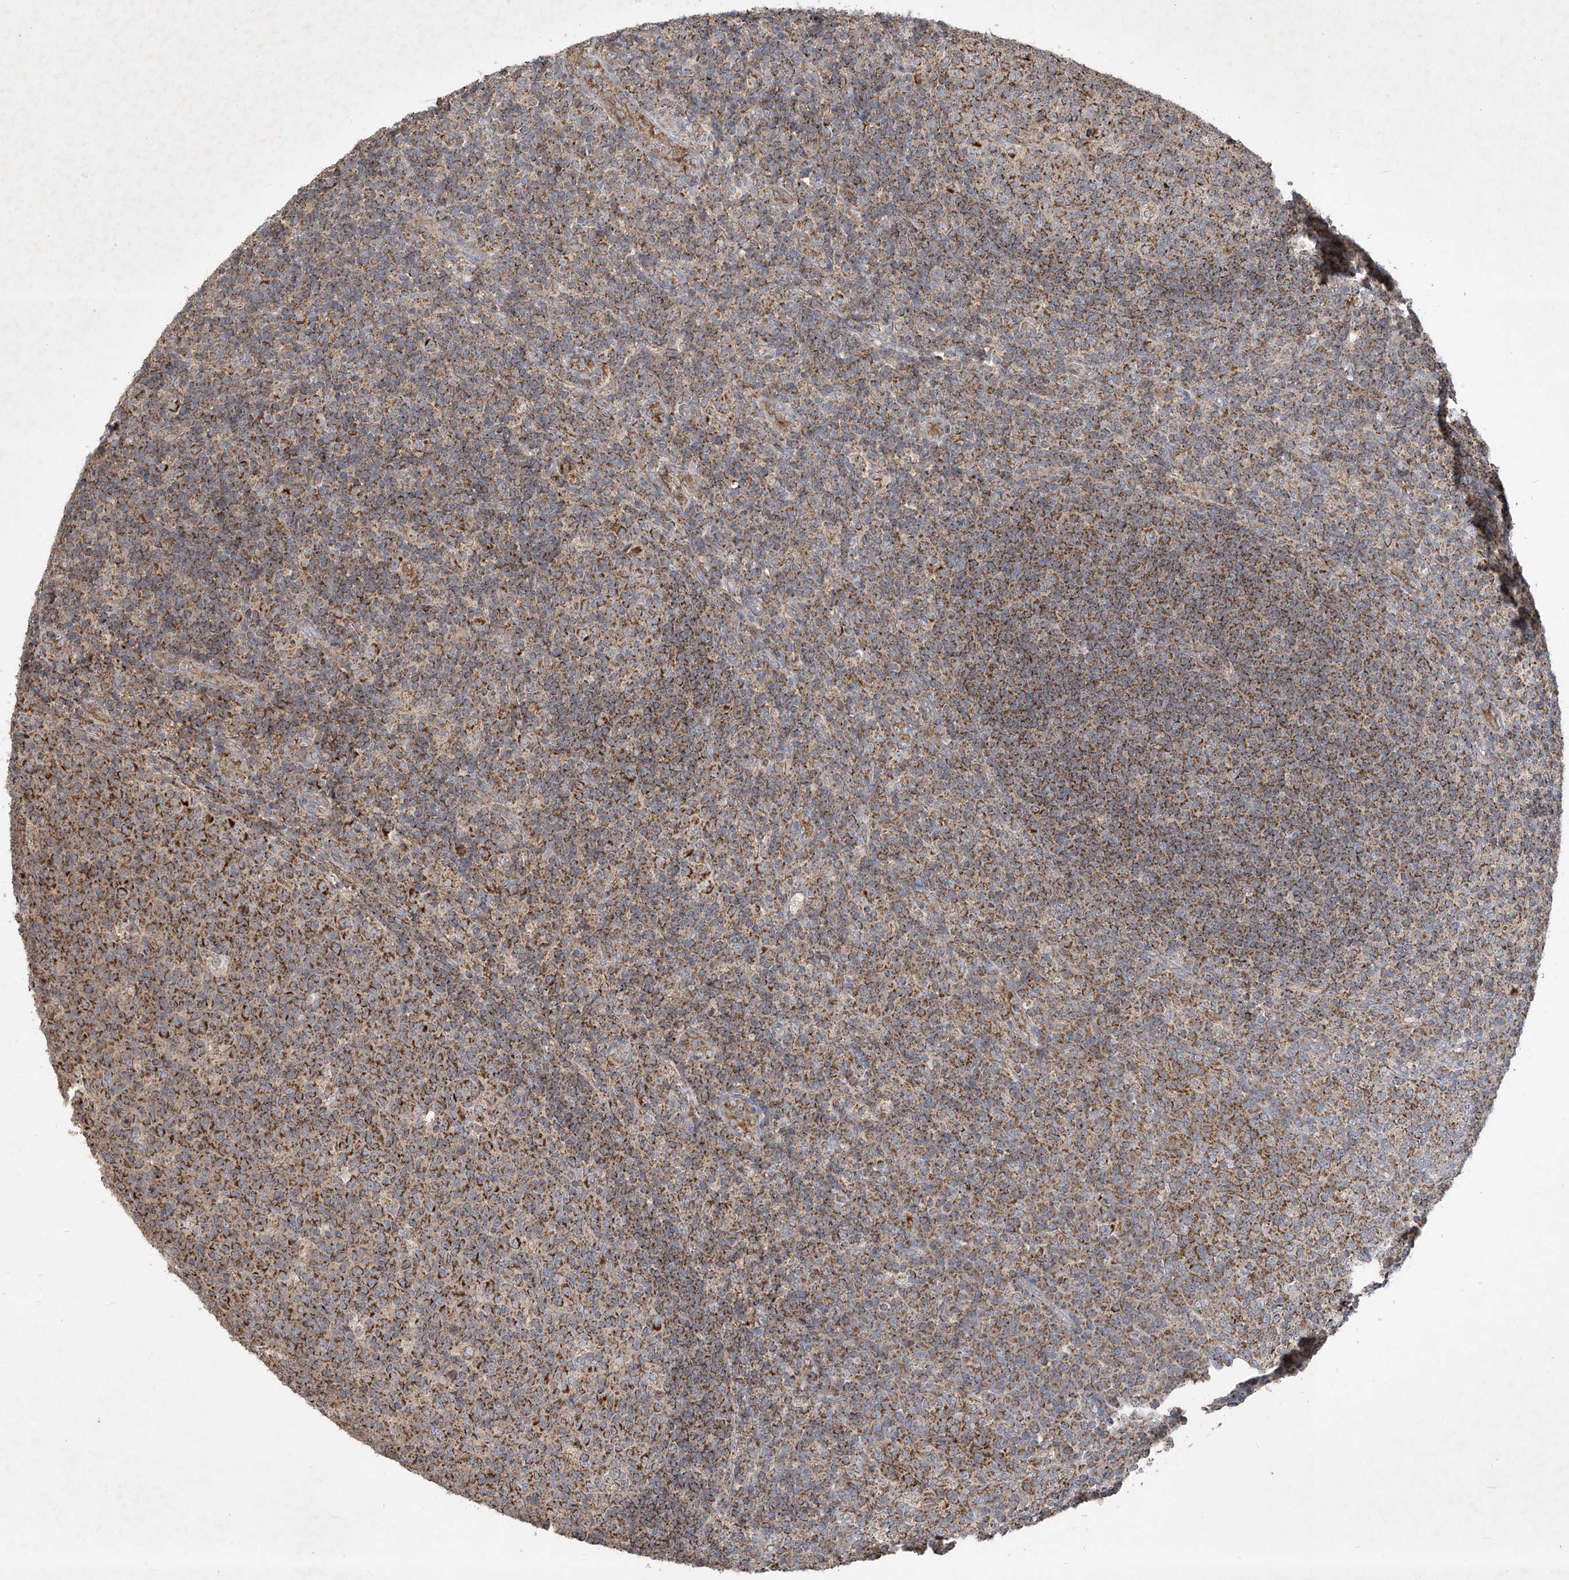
{"staining": {"intensity": "moderate", "quantity": ">75%", "location": "cytoplasmic/membranous"}, "tissue": "tonsil", "cell_type": "Germinal center cells", "image_type": "normal", "snomed": [{"axis": "morphology", "description": "Normal tissue, NOS"}, {"axis": "topography", "description": "Tonsil"}], "caption": "Tonsil was stained to show a protein in brown. There is medium levels of moderate cytoplasmic/membranous staining in approximately >75% of germinal center cells. (brown staining indicates protein expression, while blue staining denotes nuclei).", "gene": "UQCC1", "patient": {"sex": "female", "age": 19}}